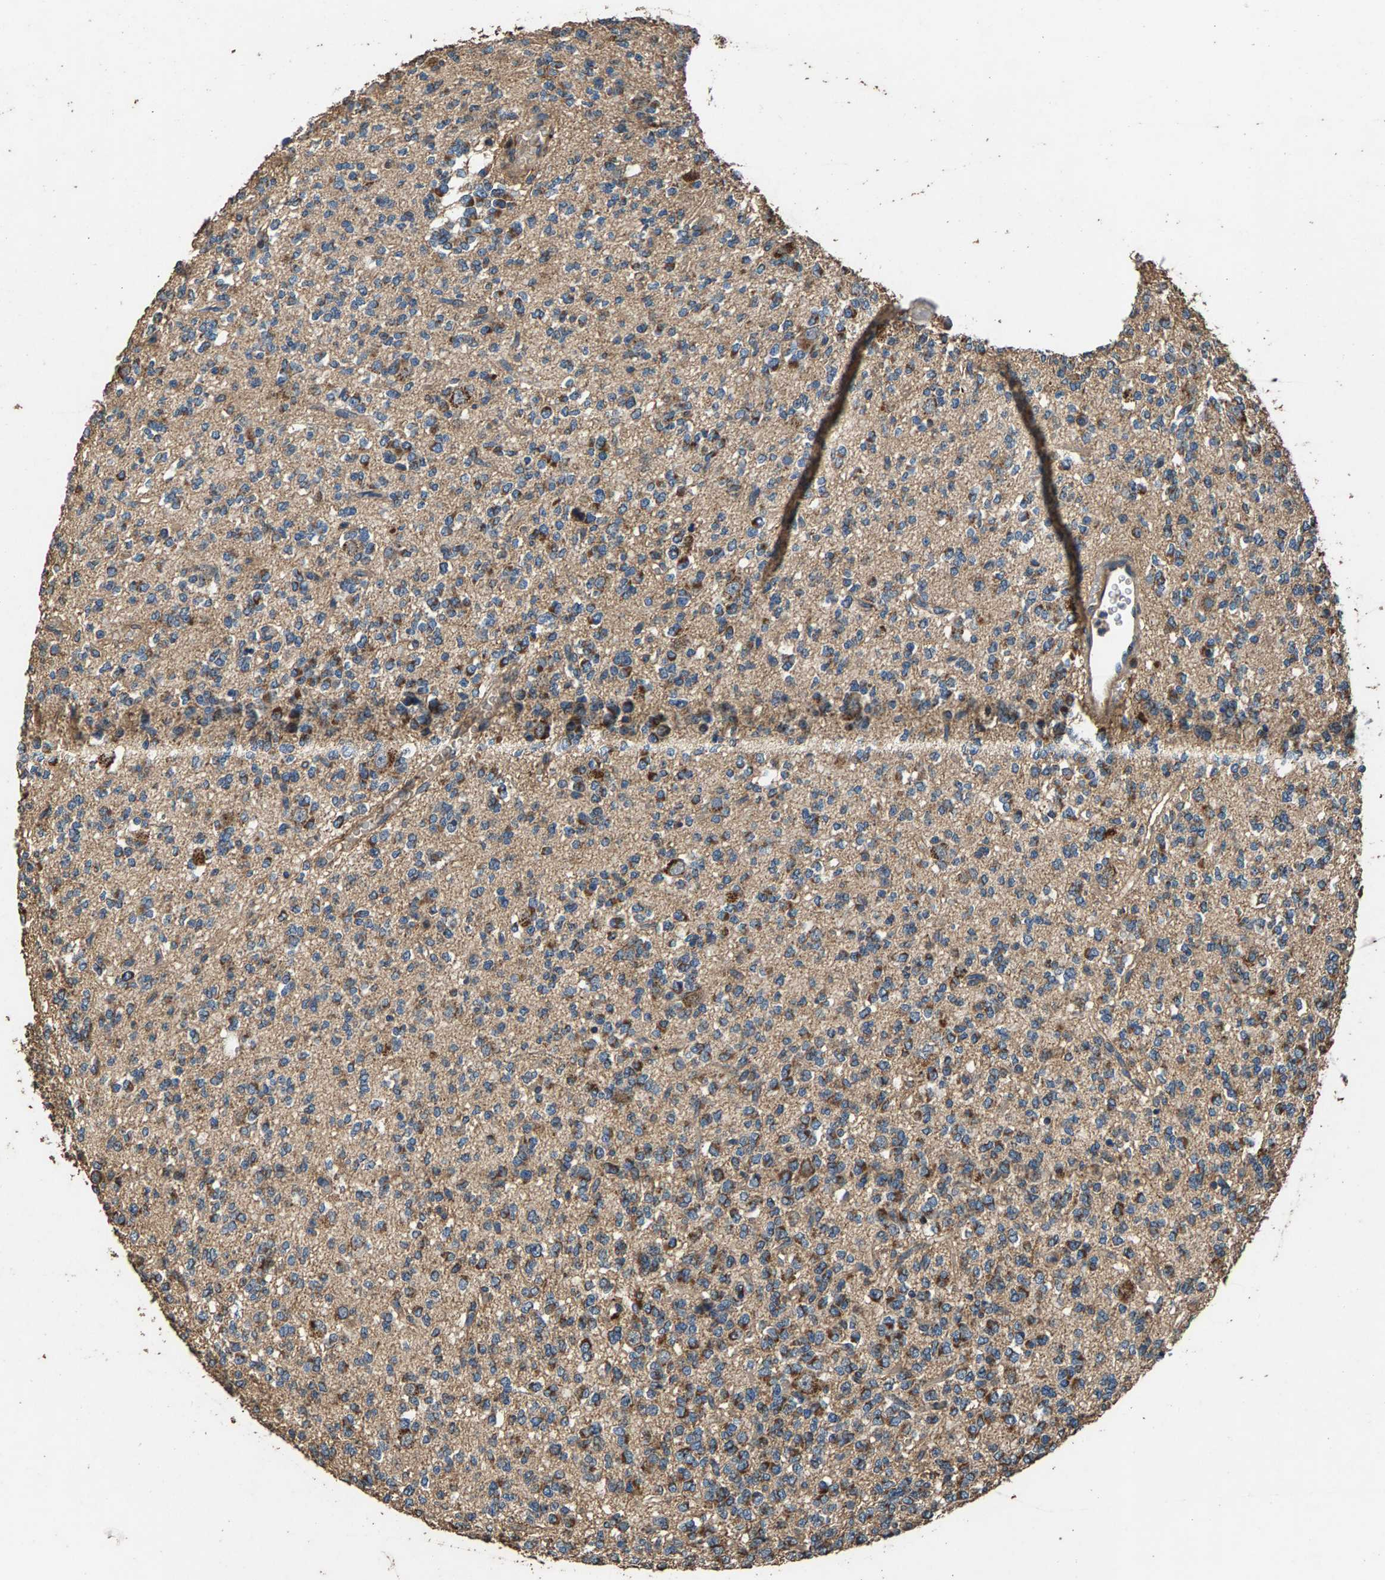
{"staining": {"intensity": "moderate", "quantity": "<25%", "location": "cytoplasmic/membranous"}, "tissue": "glioma", "cell_type": "Tumor cells", "image_type": "cancer", "snomed": [{"axis": "morphology", "description": "Glioma, malignant, Low grade"}, {"axis": "topography", "description": "Brain"}], "caption": "Immunohistochemistry of malignant glioma (low-grade) reveals low levels of moderate cytoplasmic/membranous expression in approximately <25% of tumor cells.", "gene": "MRPL27", "patient": {"sex": "male", "age": 38}}